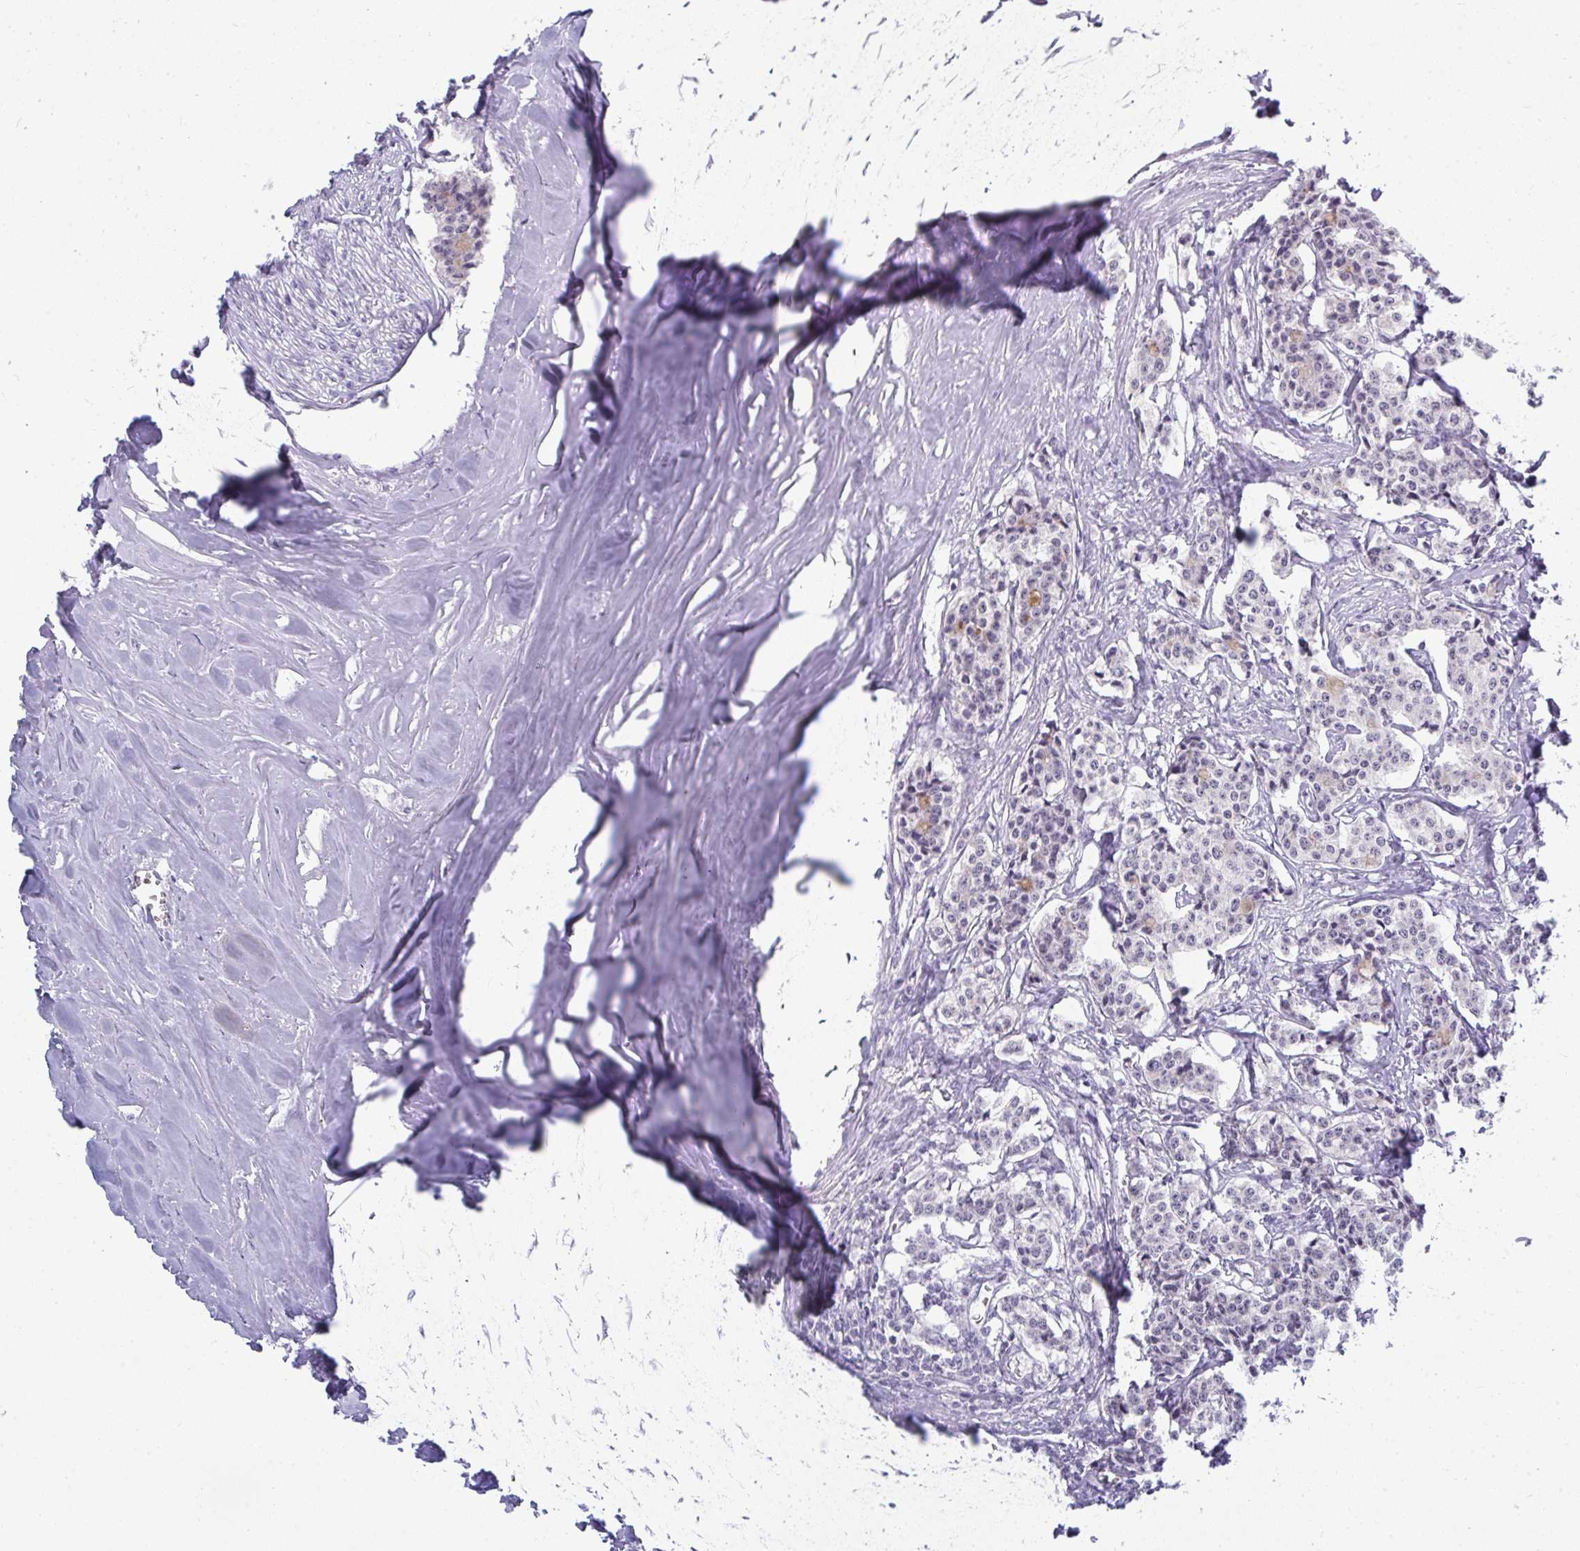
{"staining": {"intensity": "negative", "quantity": "none", "location": "none"}, "tissue": "carcinoid", "cell_type": "Tumor cells", "image_type": "cancer", "snomed": [{"axis": "morphology", "description": "Carcinoid, malignant, NOS"}, {"axis": "topography", "description": "Small intestine"}], "caption": "Tumor cells are negative for protein expression in human malignant carcinoid. (DAB (3,3'-diaminobenzidine) immunohistochemistry (IHC) with hematoxylin counter stain).", "gene": "TMEM82", "patient": {"sex": "female", "age": 64}}